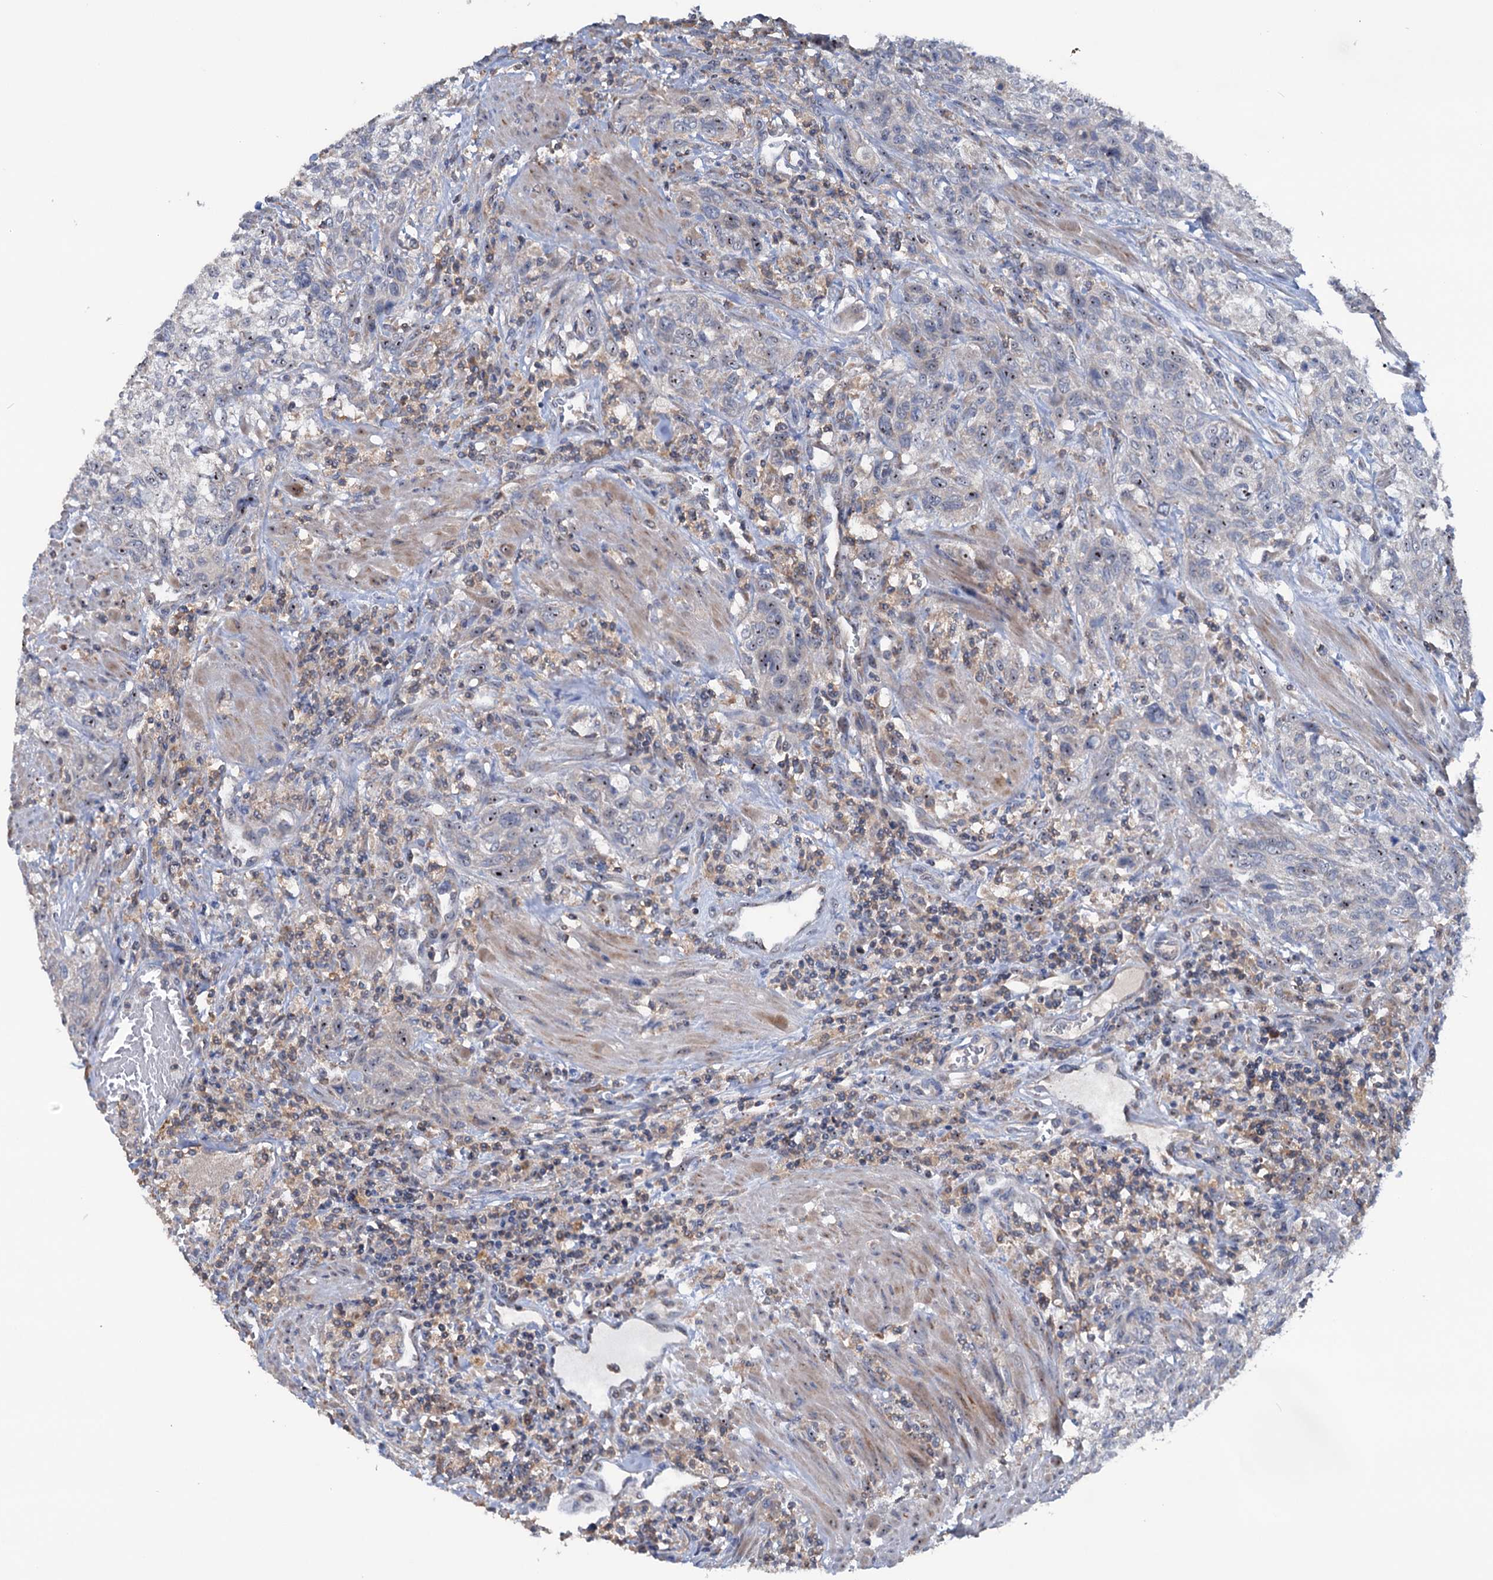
{"staining": {"intensity": "moderate", "quantity": "<25%", "location": "nuclear"}, "tissue": "urothelial cancer", "cell_type": "Tumor cells", "image_type": "cancer", "snomed": [{"axis": "morphology", "description": "Normal tissue, NOS"}, {"axis": "morphology", "description": "Urothelial carcinoma, NOS"}, {"axis": "topography", "description": "Urinary bladder"}, {"axis": "topography", "description": "Peripheral nerve tissue"}], "caption": "The image demonstrates immunohistochemical staining of transitional cell carcinoma. There is moderate nuclear staining is appreciated in approximately <25% of tumor cells.", "gene": "HTR3B", "patient": {"sex": "male", "age": 35}}